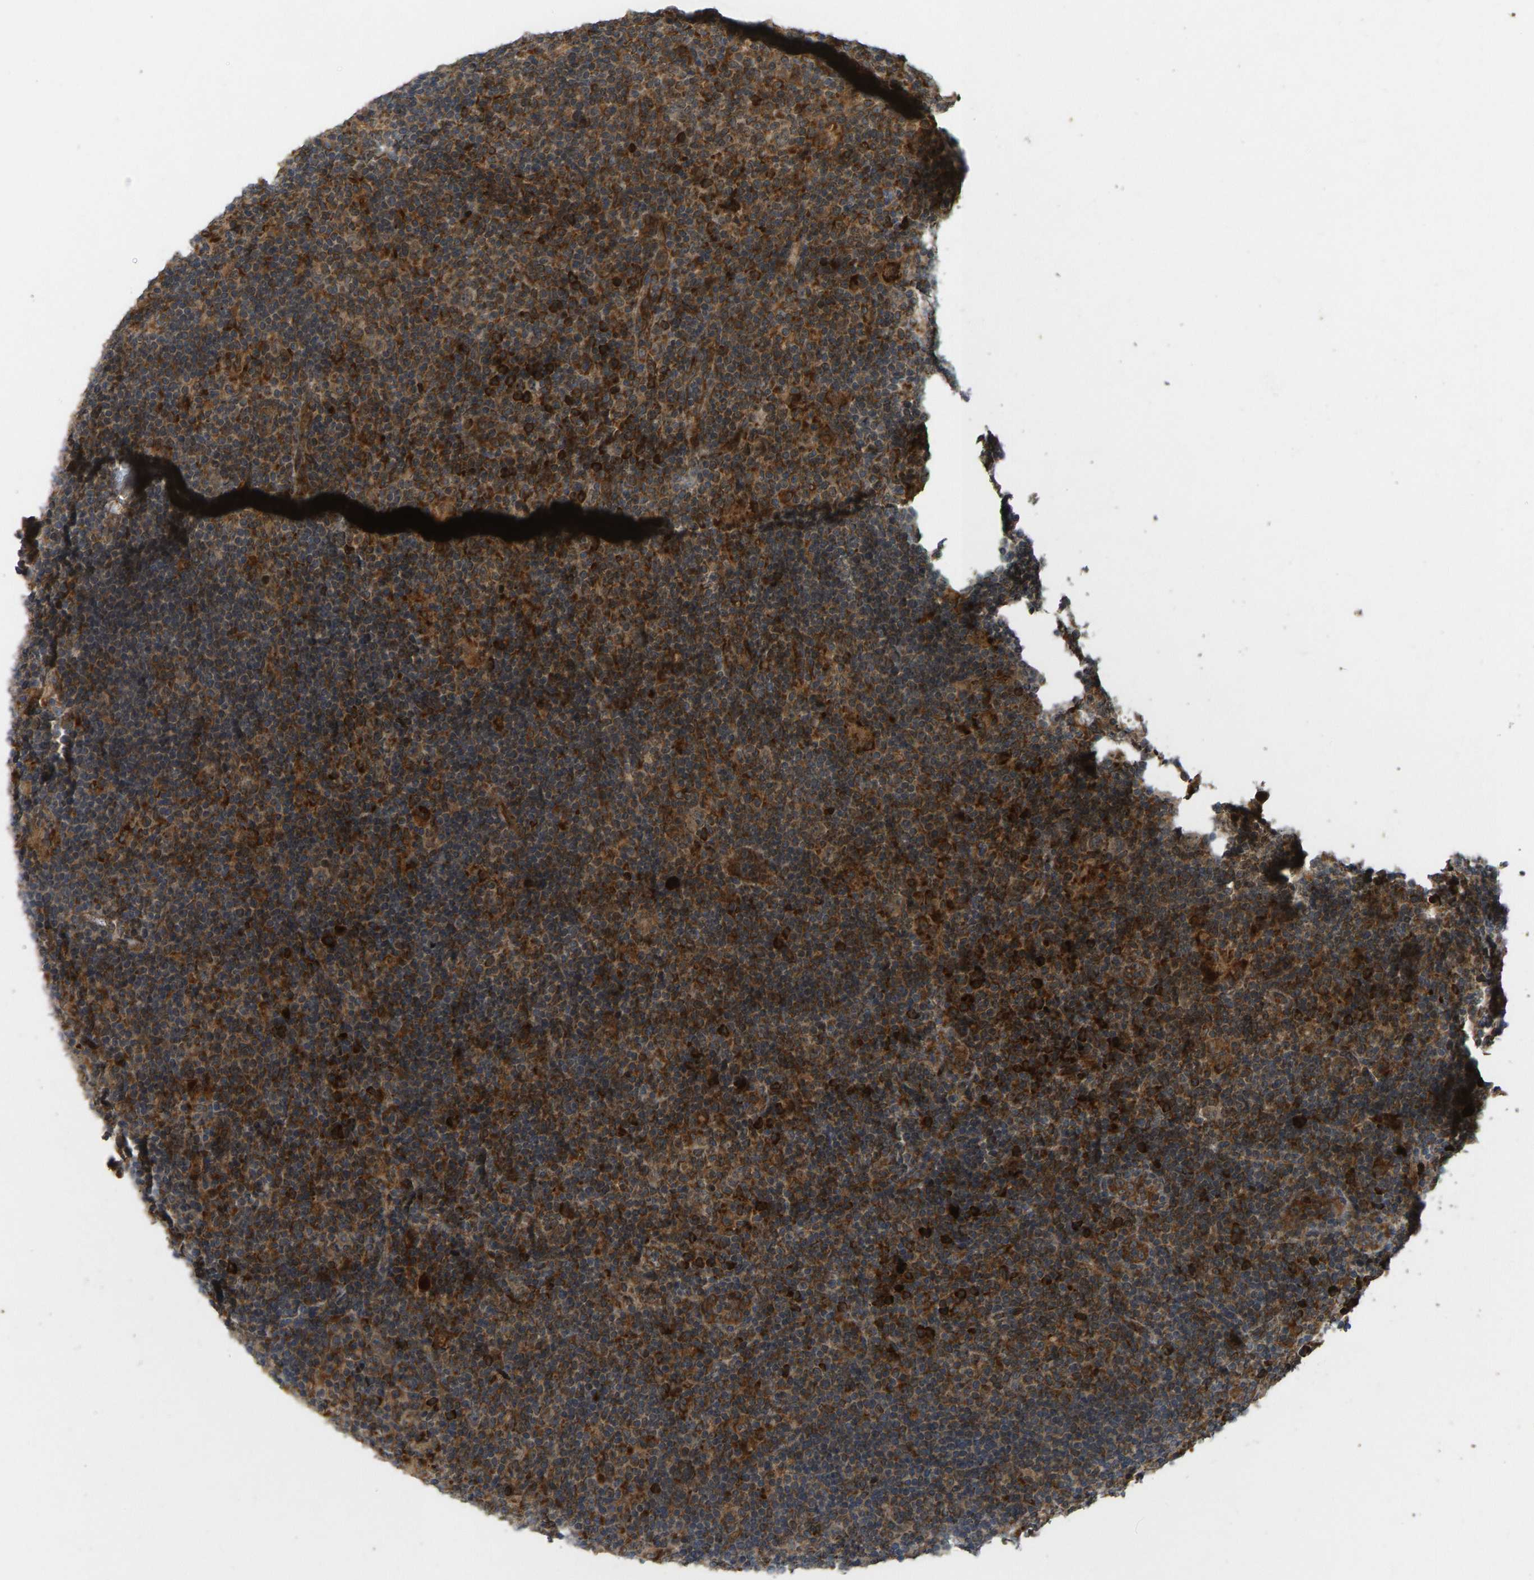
{"staining": {"intensity": "moderate", "quantity": ">75%", "location": "cytoplasmic/membranous"}, "tissue": "lymphoma", "cell_type": "Tumor cells", "image_type": "cancer", "snomed": [{"axis": "morphology", "description": "Hodgkin's disease, NOS"}, {"axis": "topography", "description": "Lymph node"}], "caption": "Immunohistochemistry (DAB) staining of human Hodgkin's disease demonstrates moderate cytoplasmic/membranous protein positivity in approximately >75% of tumor cells.", "gene": "RPN2", "patient": {"sex": "female", "age": 57}}